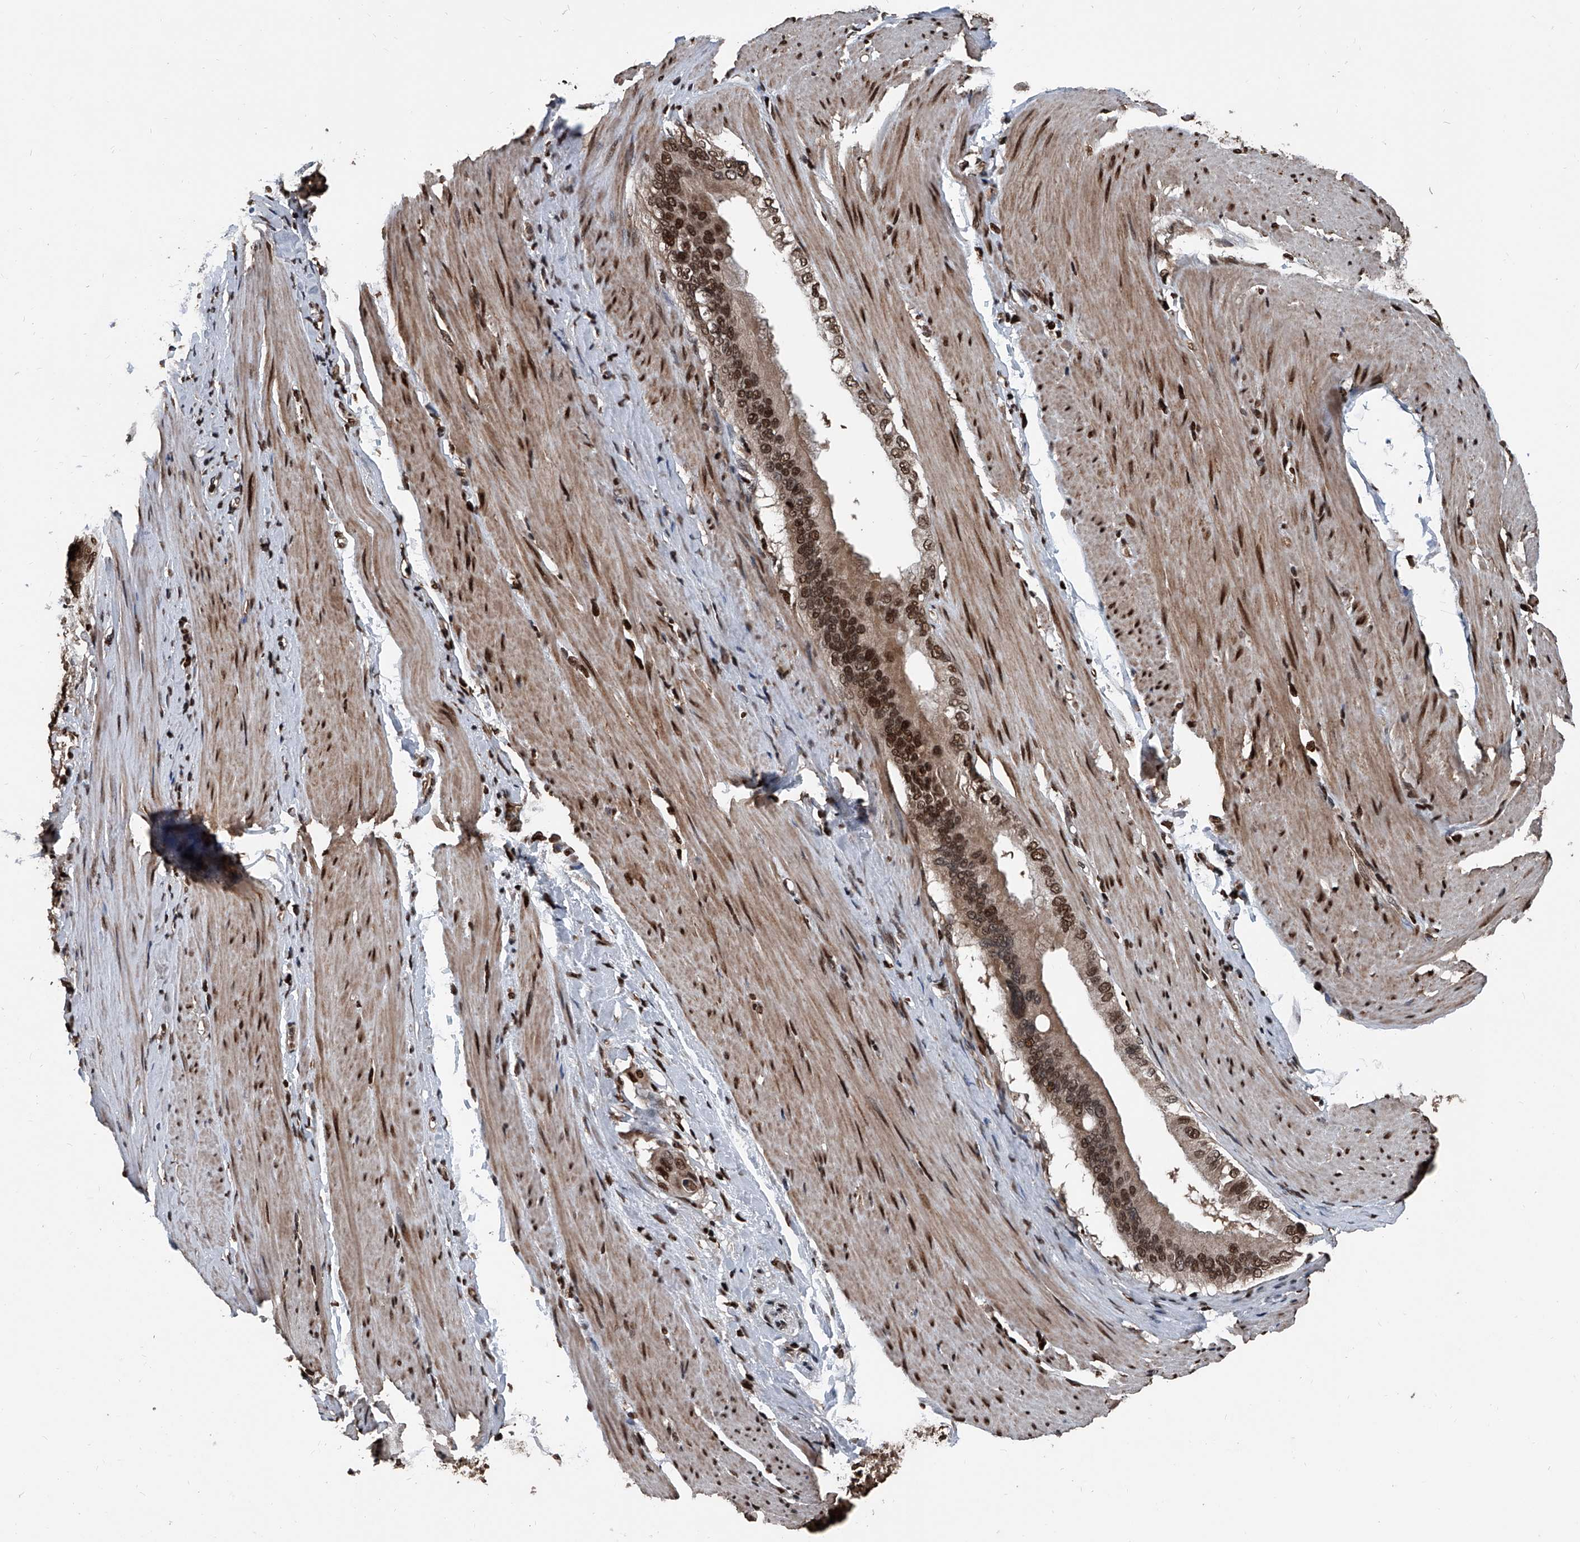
{"staining": {"intensity": "strong", "quantity": ">75%", "location": "nuclear"}, "tissue": "pancreatic cancer", "cell_type": "Tumor cells", "image_type": "cancer", "snomed": [{"axis": "morphology", "description": "Adenocarcinoma, NOS"}, {"axis": "topography", "description": "Pancreas"}], "caption": "Brown immunohistochemical staining in human adenocarcinoma (pancreatic) demonstrates strong nuclear staining in about >75% of tumor cells. (DAB (3,3'-diaminobenzidine) IHC, brown staining for protein, blue staining for nuclei).", "gene": "FKBP5", "patient": {"sex": "female", "age": 56}}